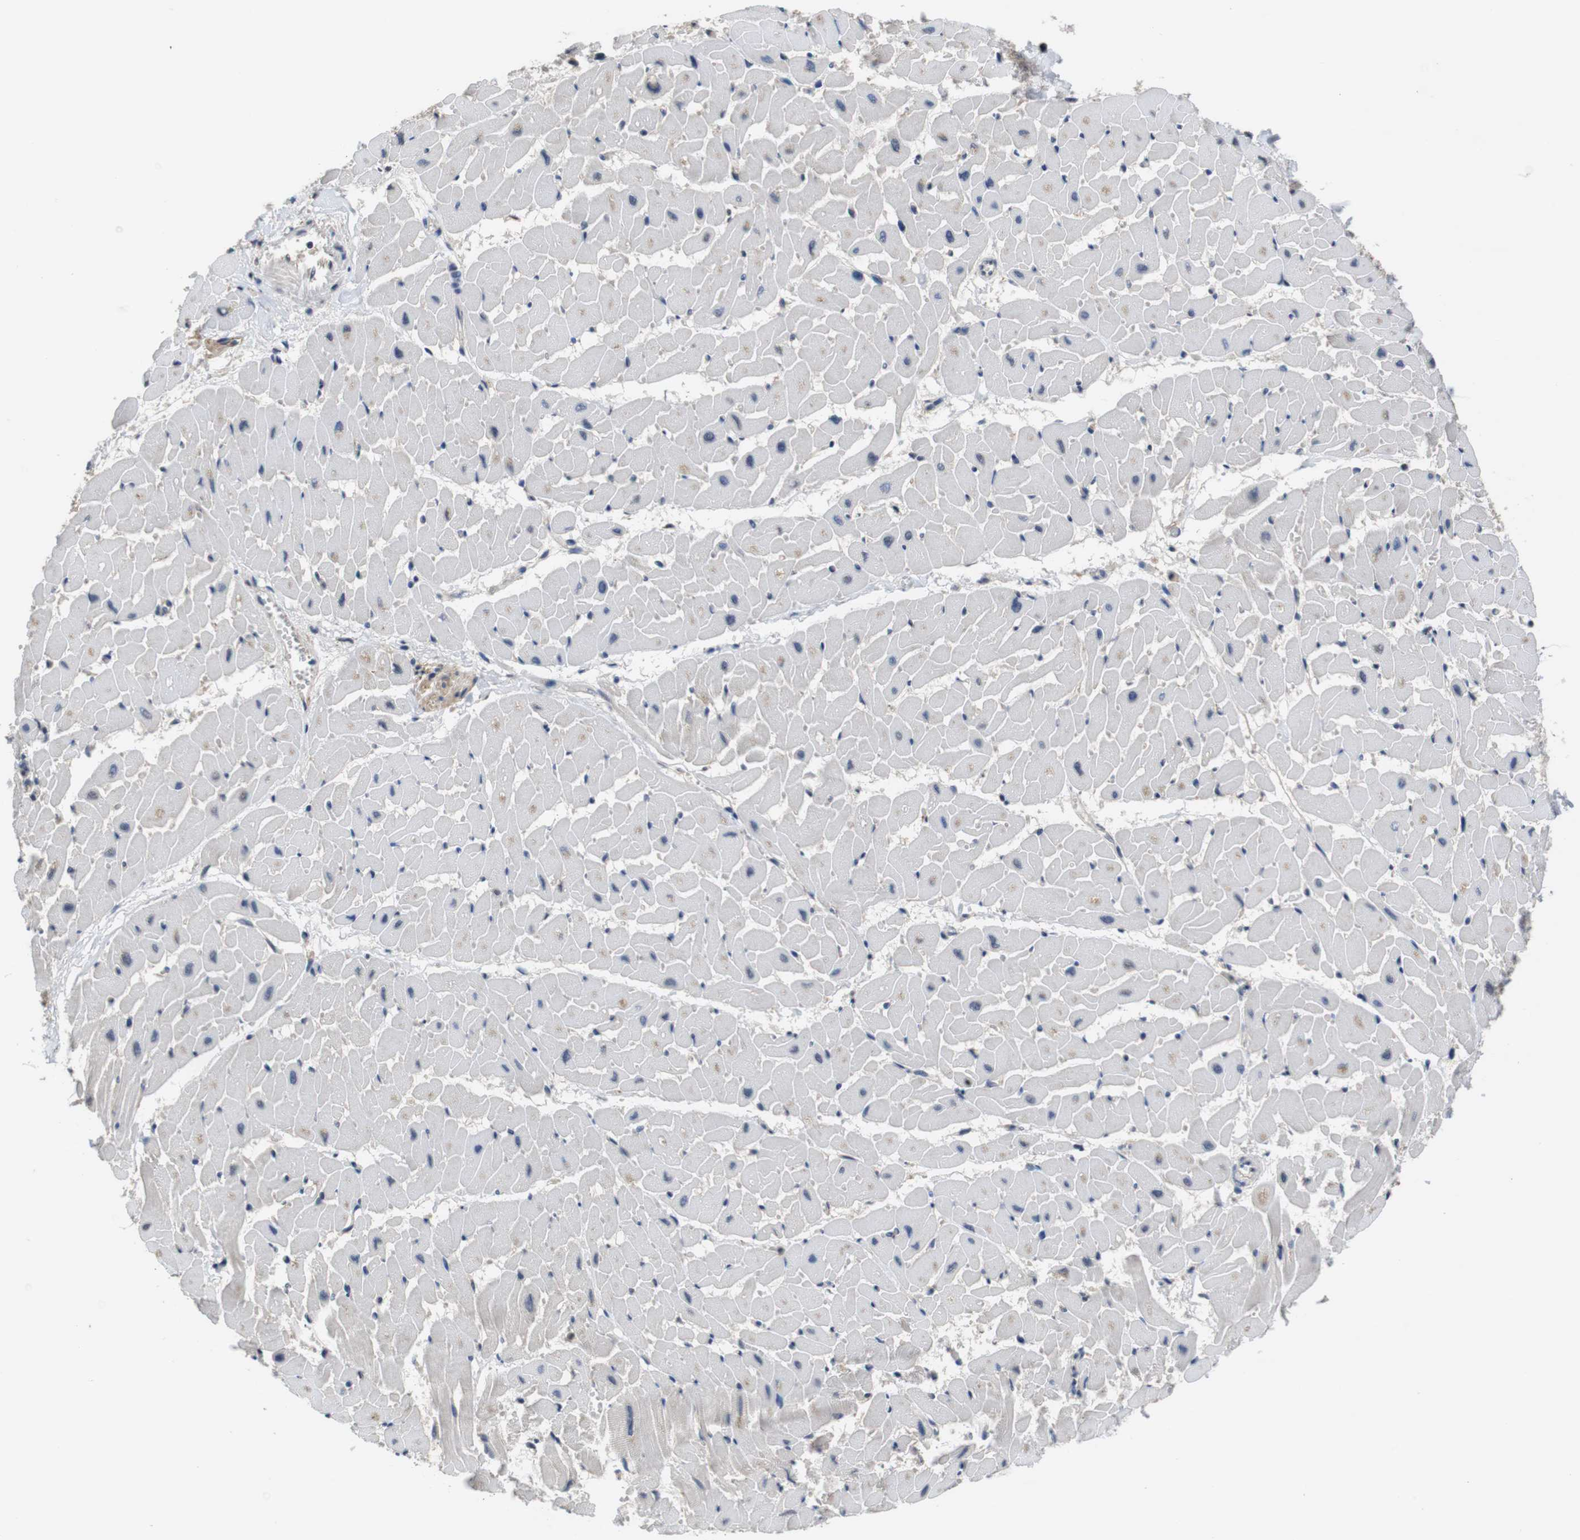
{"staining": {"intensity": "negative", "quantity": "none", "location": "none"}, "tissue": "heart muscle", "cell_type": "Cardiomyocytes", "image_type": "normal", "snomed": [{"axis": "morphology", "description": "Normal tissue, NOS"}, {"axis": "topography", "description": "Heart"}], "caption": "A high-resolution histopathology image shows immunohistochemistry staining of benign heart muscle, which reveals no significant staining in cardiomyocytes. (DAB (3,3'-diaminobenzidine) immunohistochemistry (IHC), high magnification).", "gene": "FADD", "patient": {"sex": "female", "age": 19}}